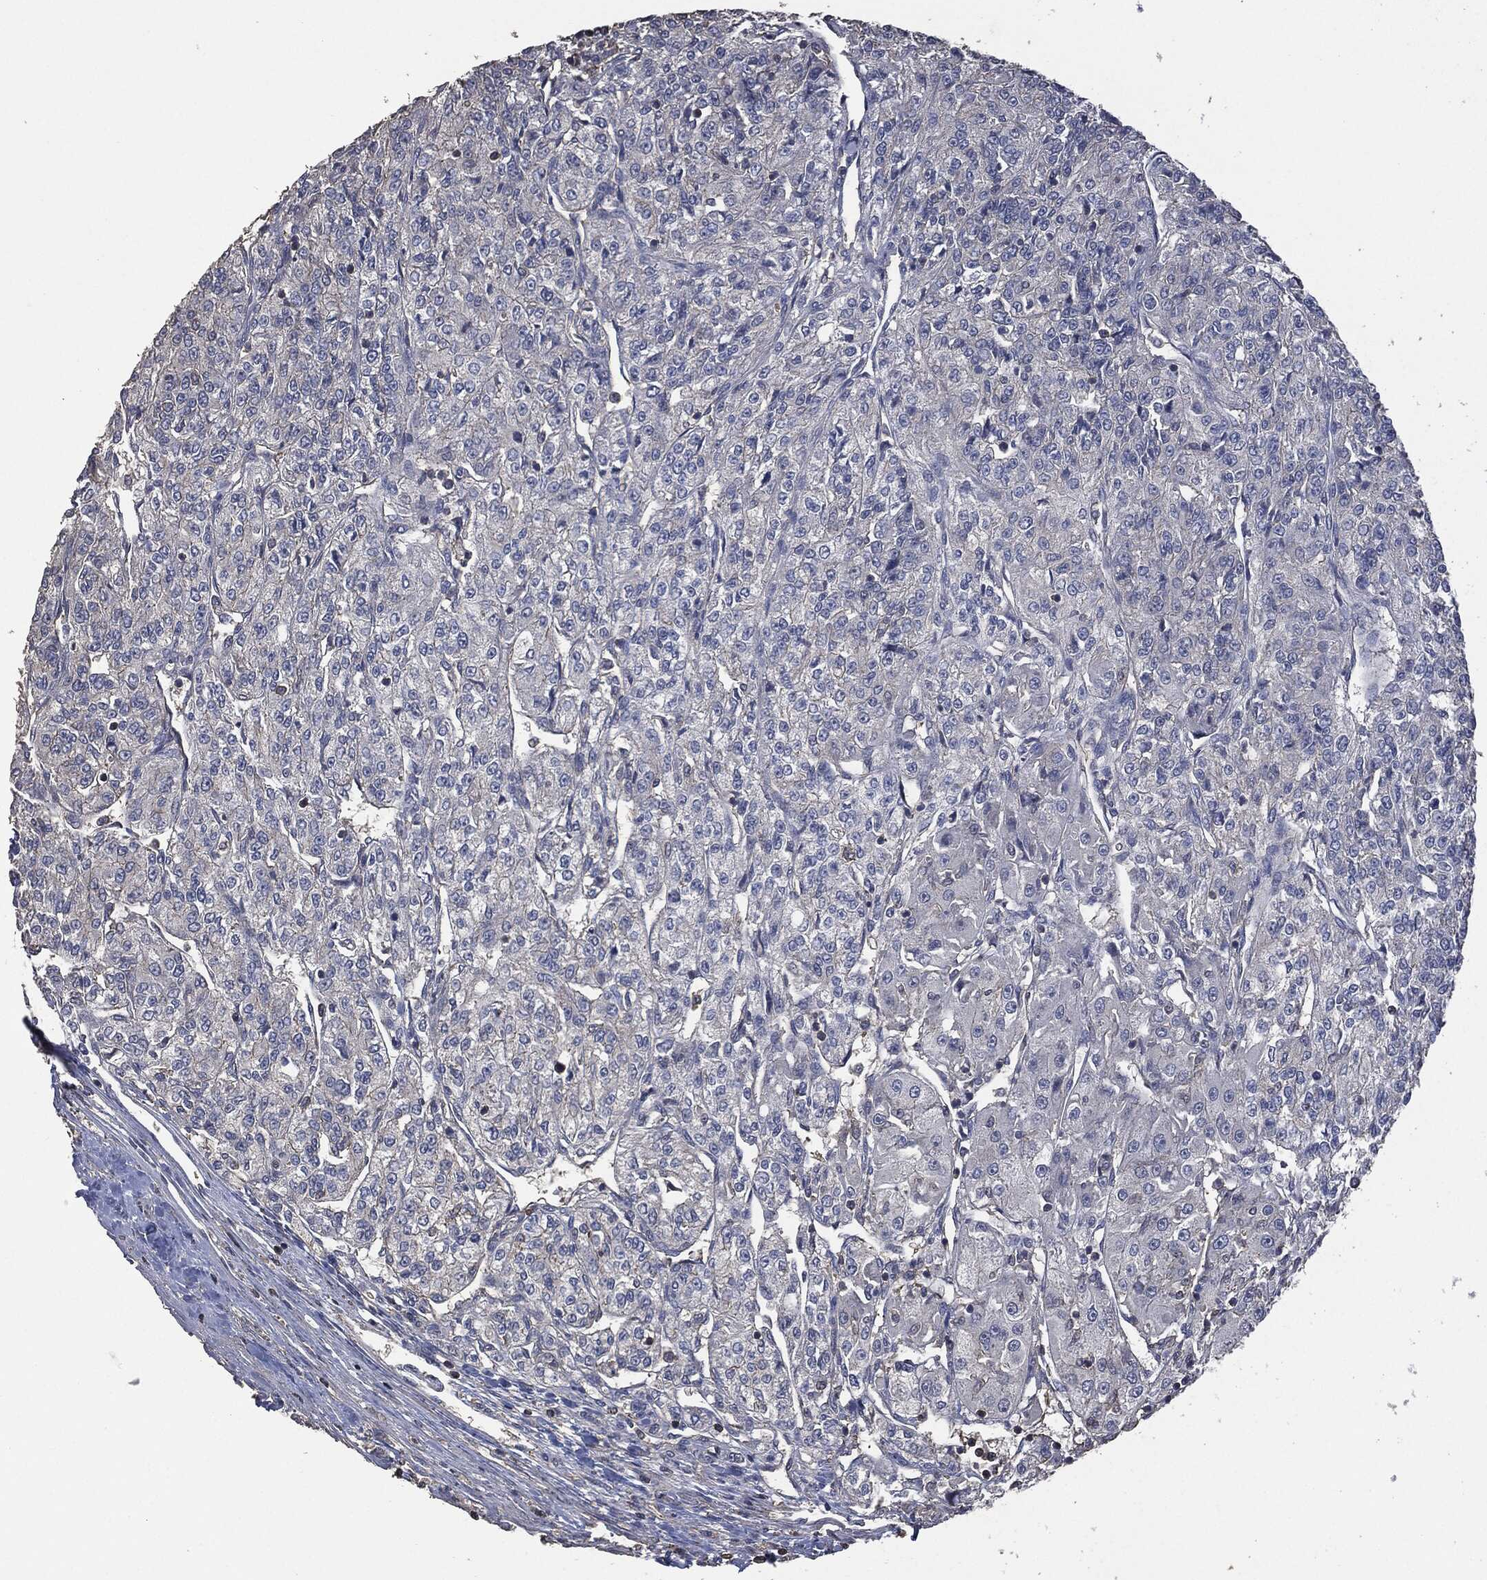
{"staining": {"intensity": "negative", "quantity": "none", "location": "none"}, "tissue": "renal cancer", "cell_type": "Tumor cells", "image_type": "cancer", "snomed": [{"axis": "morphology", "description": "Adenocarcinoma, NOS"}, {"axis": "topography", "description": "Kidney"}], "caption": "Immunohistochemistry image of renal cancer (adenocarcinoma) stained for a protein (brown), which displays no positivity in tumor cells.", "gene": "MSLN", "patient": {"sex": "female", "age": 63}}